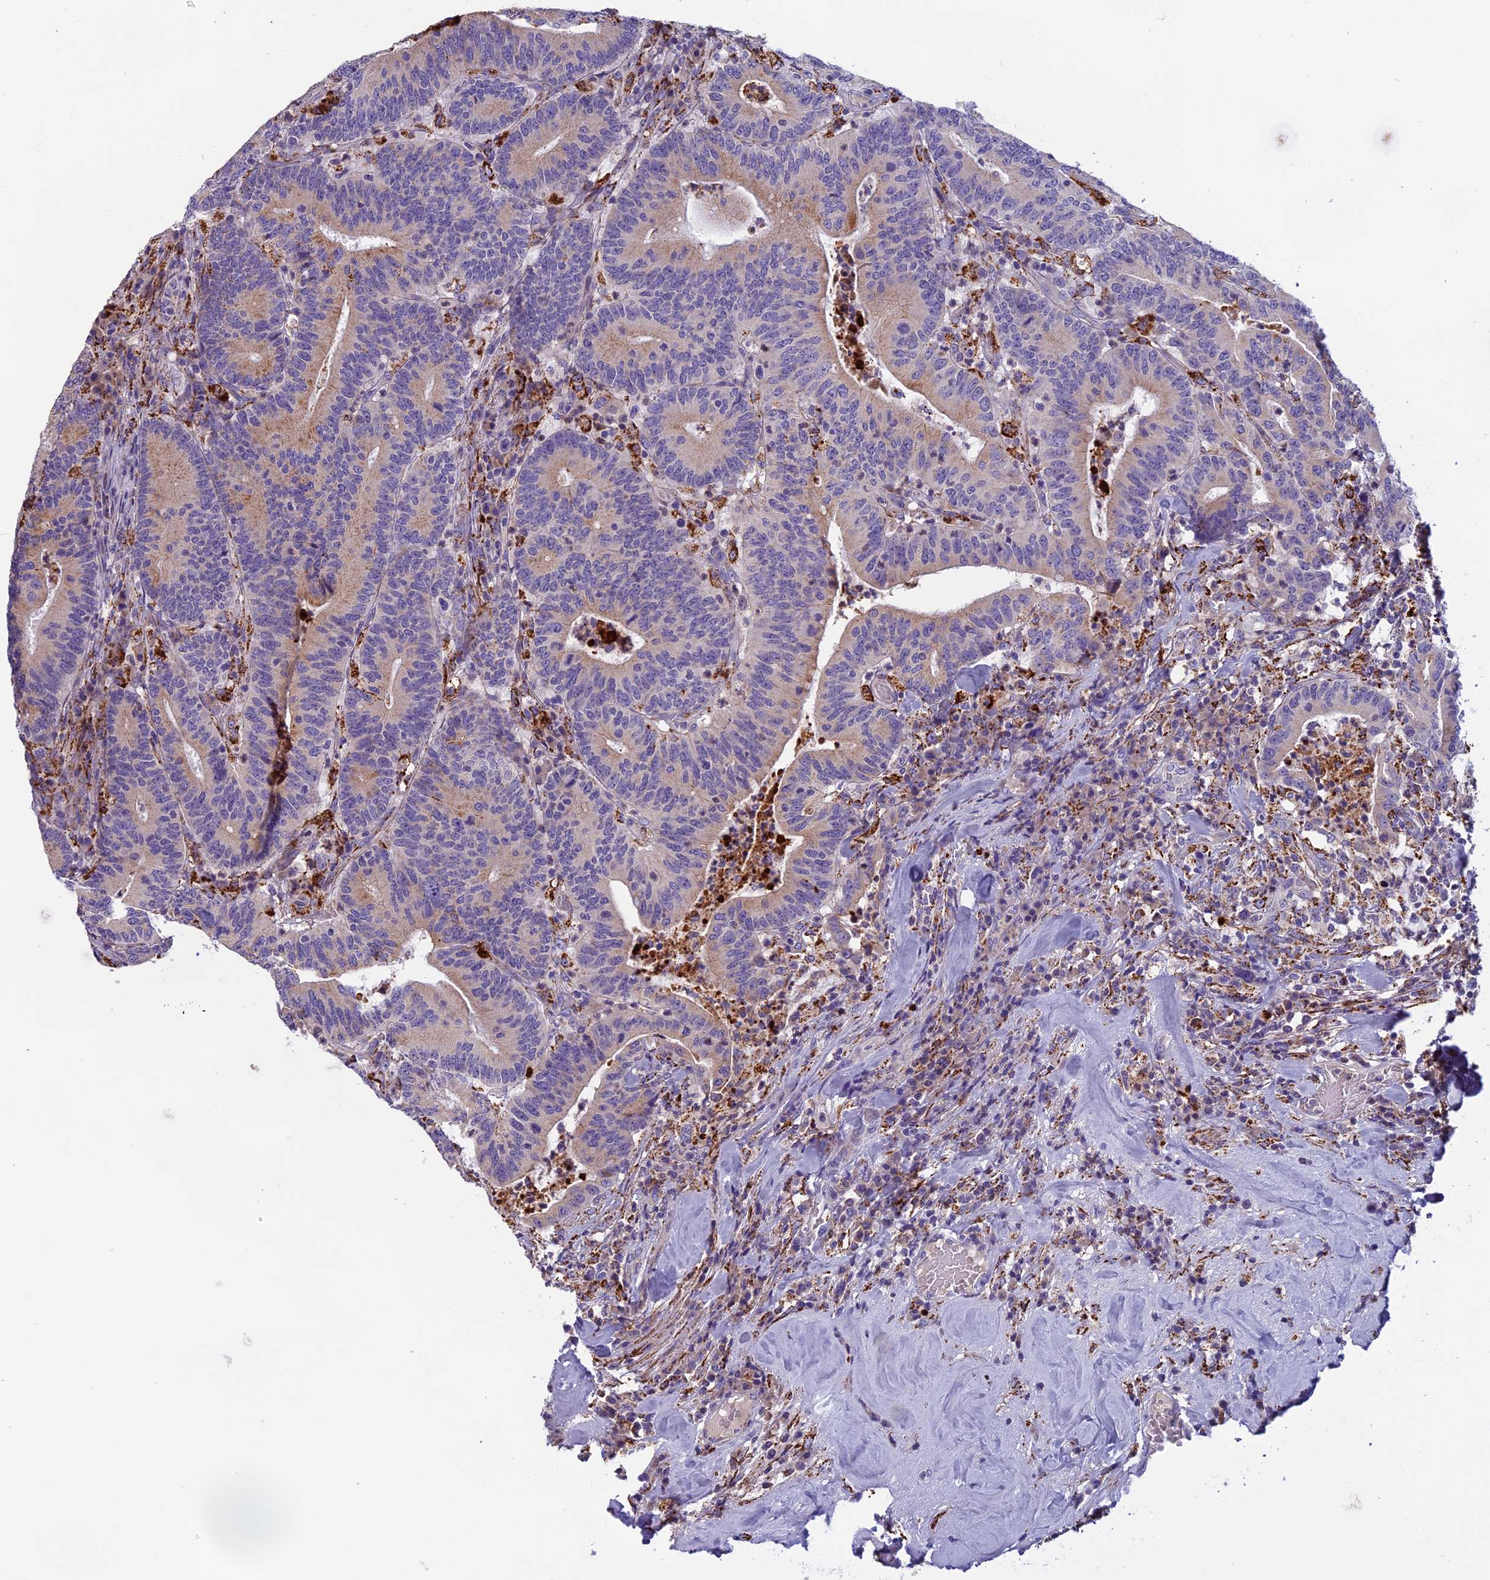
{"staining": {"intensity": "moderate", "quantity": "25%-75%", "location": "cytoplasmic/membranous"}, "tissue": "colorectal cancer", "cell_type": "Tumor cells", "image_type": "cancer", "snomed": [{"axis": "morphology", "description": "Adenocarcinoma, NOS"}, {"axis": "topography", "description": "Colon"}], "caption": "Adenocarcinoma (colorectal) was stained to show a protein in brown. There is medium levels of moderate cytoplasmic/membranous positivity in approximately 25%-75% of tumor cells.", "gene": "SEMA7A", "patient": {"sex": "female", "age": 66}}